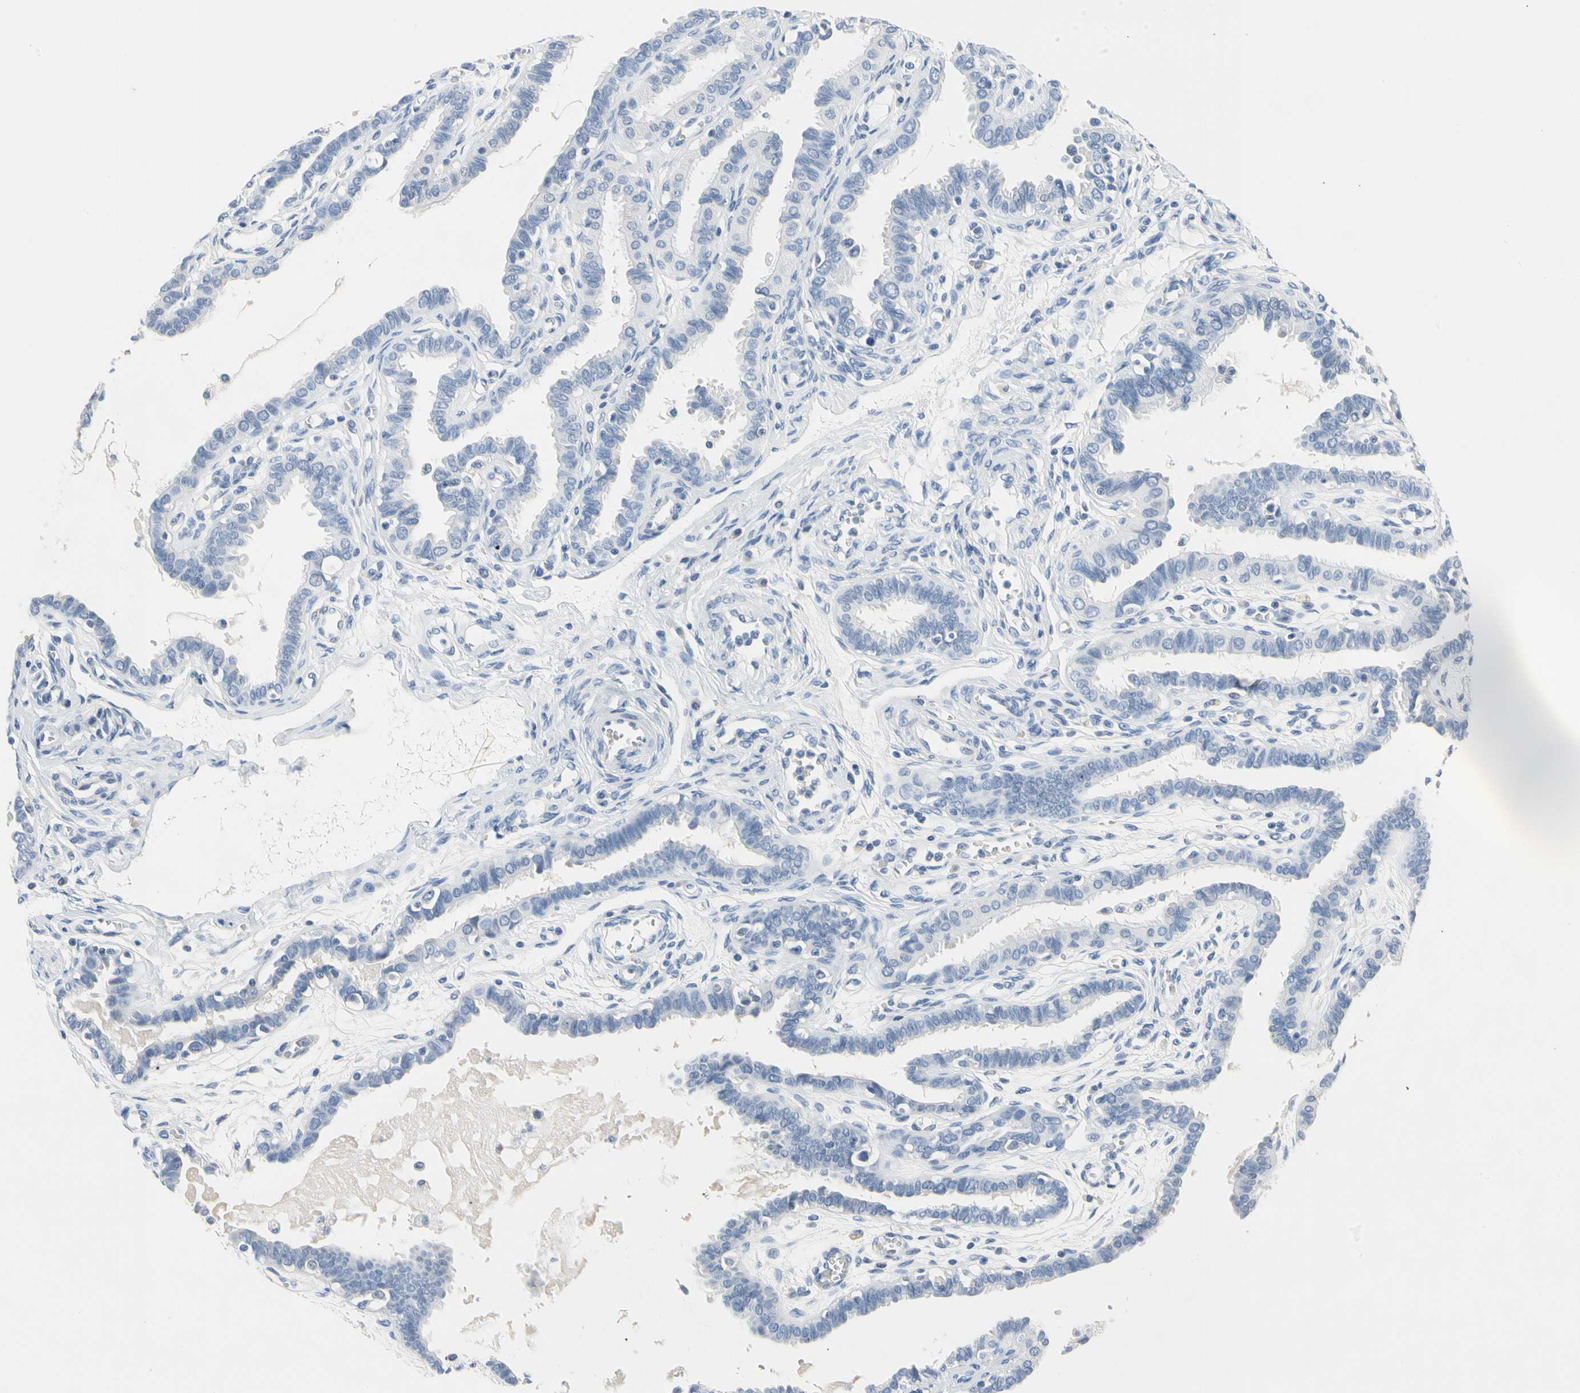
{"staining": {"intensity": "negative", "quantity": "none", "location": "none"}, "tissue": "fallopian tube", "cell_type": "Glandular cells", "image_type": "normal", "snomed": [{"axis": "morphology", "description": "Normal tissue, NOS"}, {"axis": "topography", "description": "Fallopian tube"}], "caption": "DAB (3,3'-diaminobenzidine) immunohistochemical staining of normal human fallopian tube reveals no significant positivity in glandular cells.", "gene": "MARK1", "patient": {"sex": "female", "age": 67}}